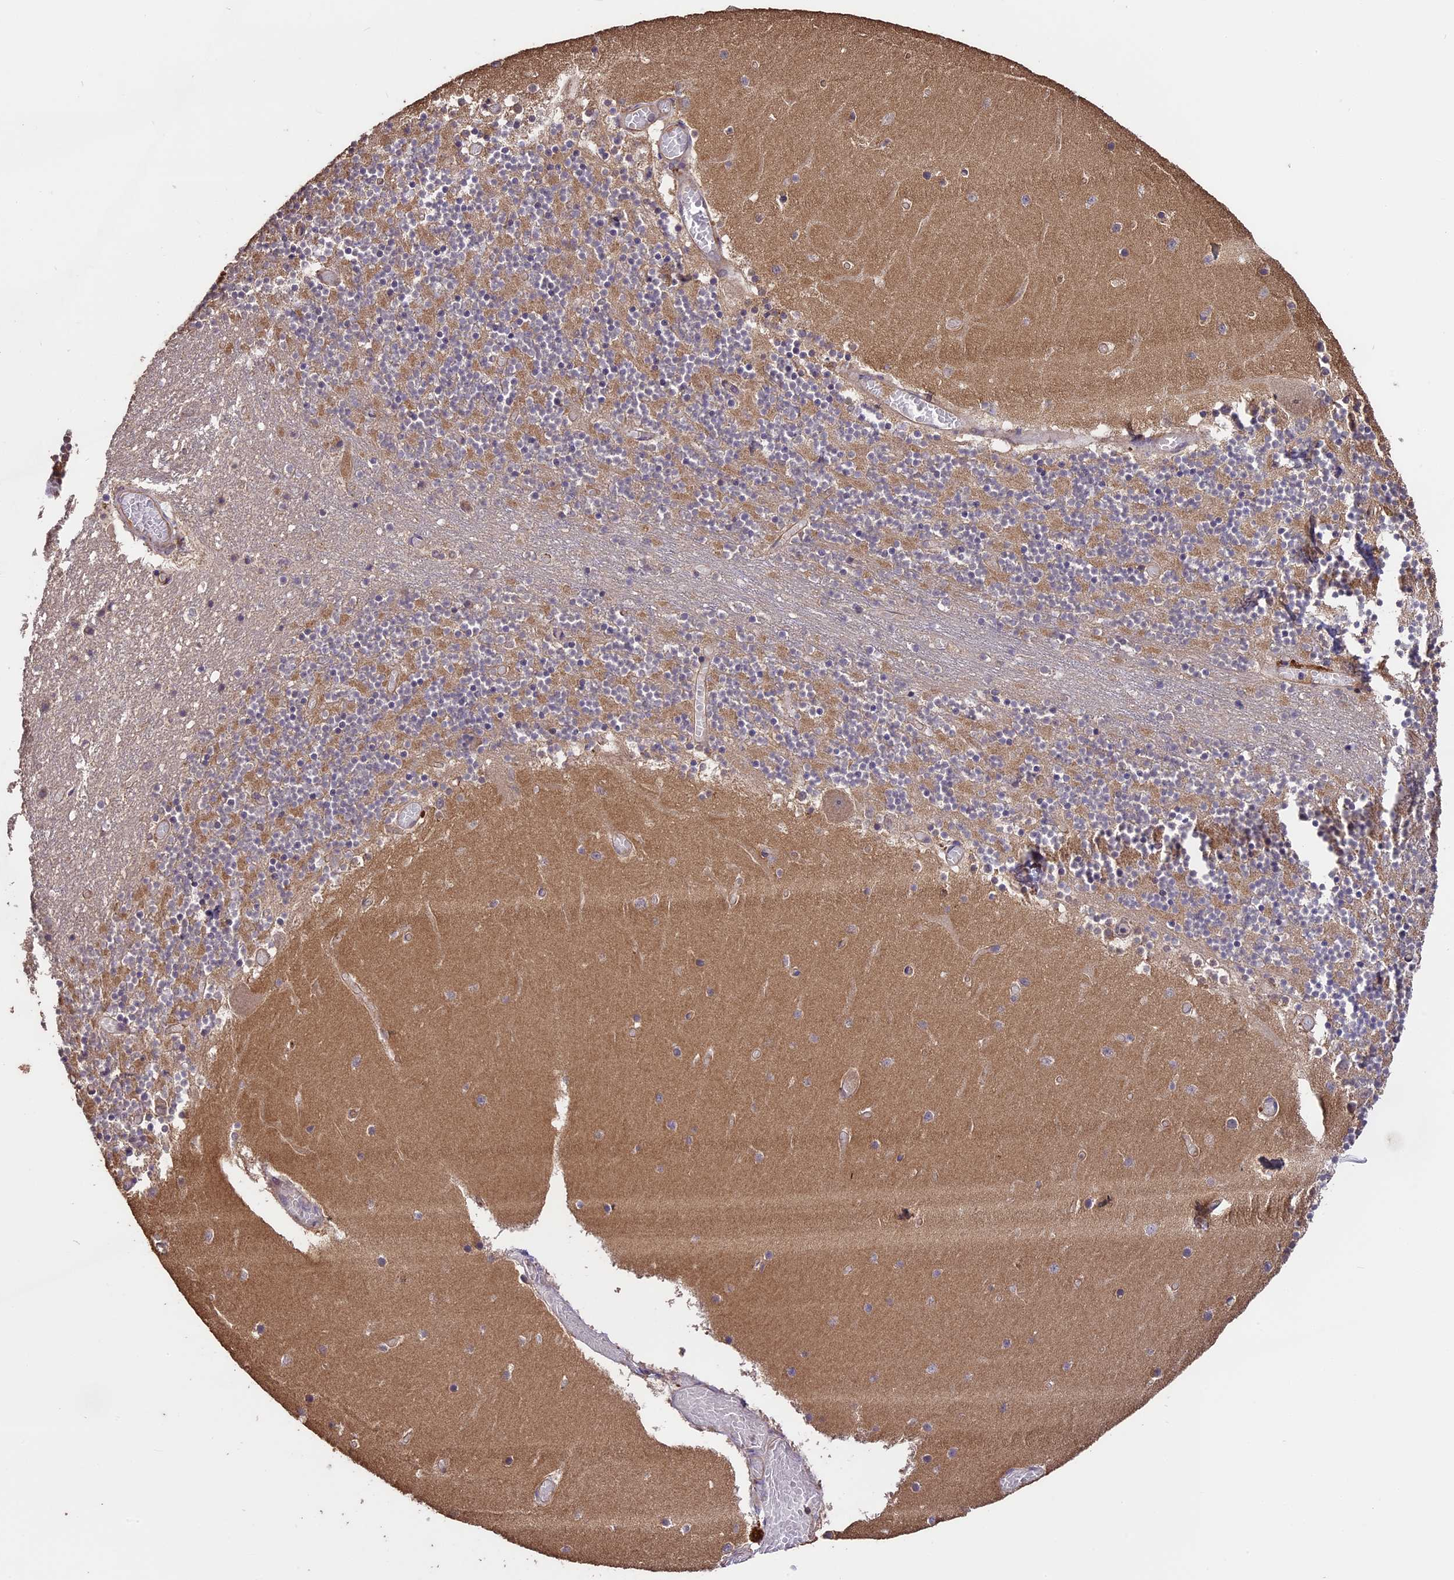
{"staining": {"intensity": "weak", "quantity": "25%-75%", "location": "cytoplasmic/membranous"}, "tissue": "cerebellum", "cell_type": "Cells in granular layer", "image_type": "normal", "snomed": [{"axis": "morphology", "description": "Normal tissue, NOS"}, {"axis": "topography", "description": "Cerebellum"}], "caption": "Cells in granular layer exhibit low levels of weak cytoplasmic/membranous expression in about 25%-75% of cells in unremarkable human cerebellum.", "gene": "TTLL10", "patient": {"sex": "female", "age": 28}}